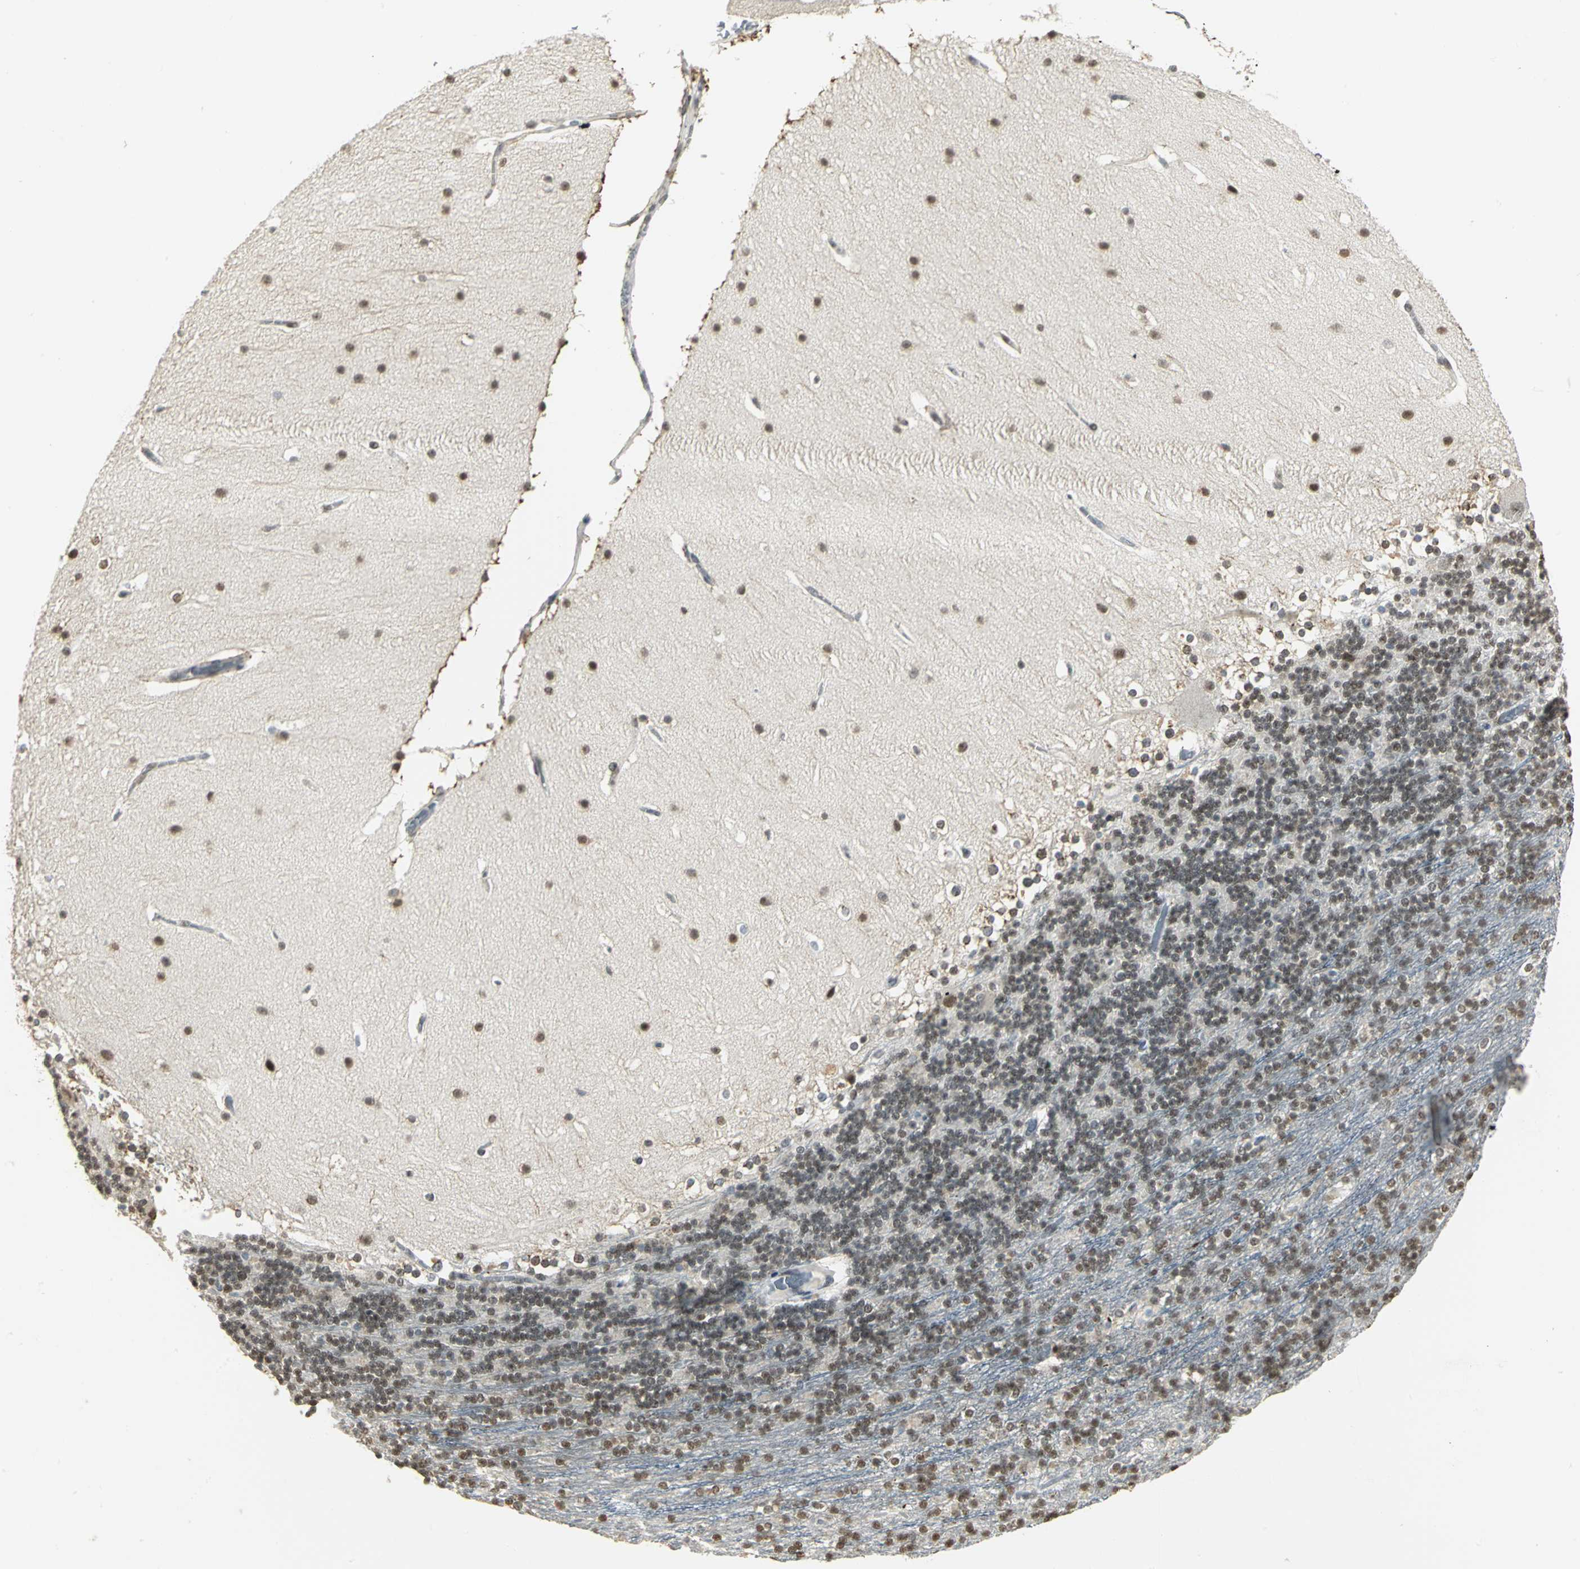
{"staining": {"intensity": "moderate", "quantity": ">75%", "location": "nuclear"}, "tissue": "cerebellum", "cell_type": "Cells in granular layer", "image_type": "normal", "snomed": [{"axis": "morphology", "description": "Normal tissue, NOS"}, {"axis": "topography", "description": "Cerebellum"}], "caption": "A high-resolution micrograph shows immunohistochemistry (IHC) staining of unremarkable cerebellum, which exhibits moderate nuclear positivity in approximately >75% of cells in granular layer.", "gene": "CBX3", "patient": {"sex": "female", "age": 19}}